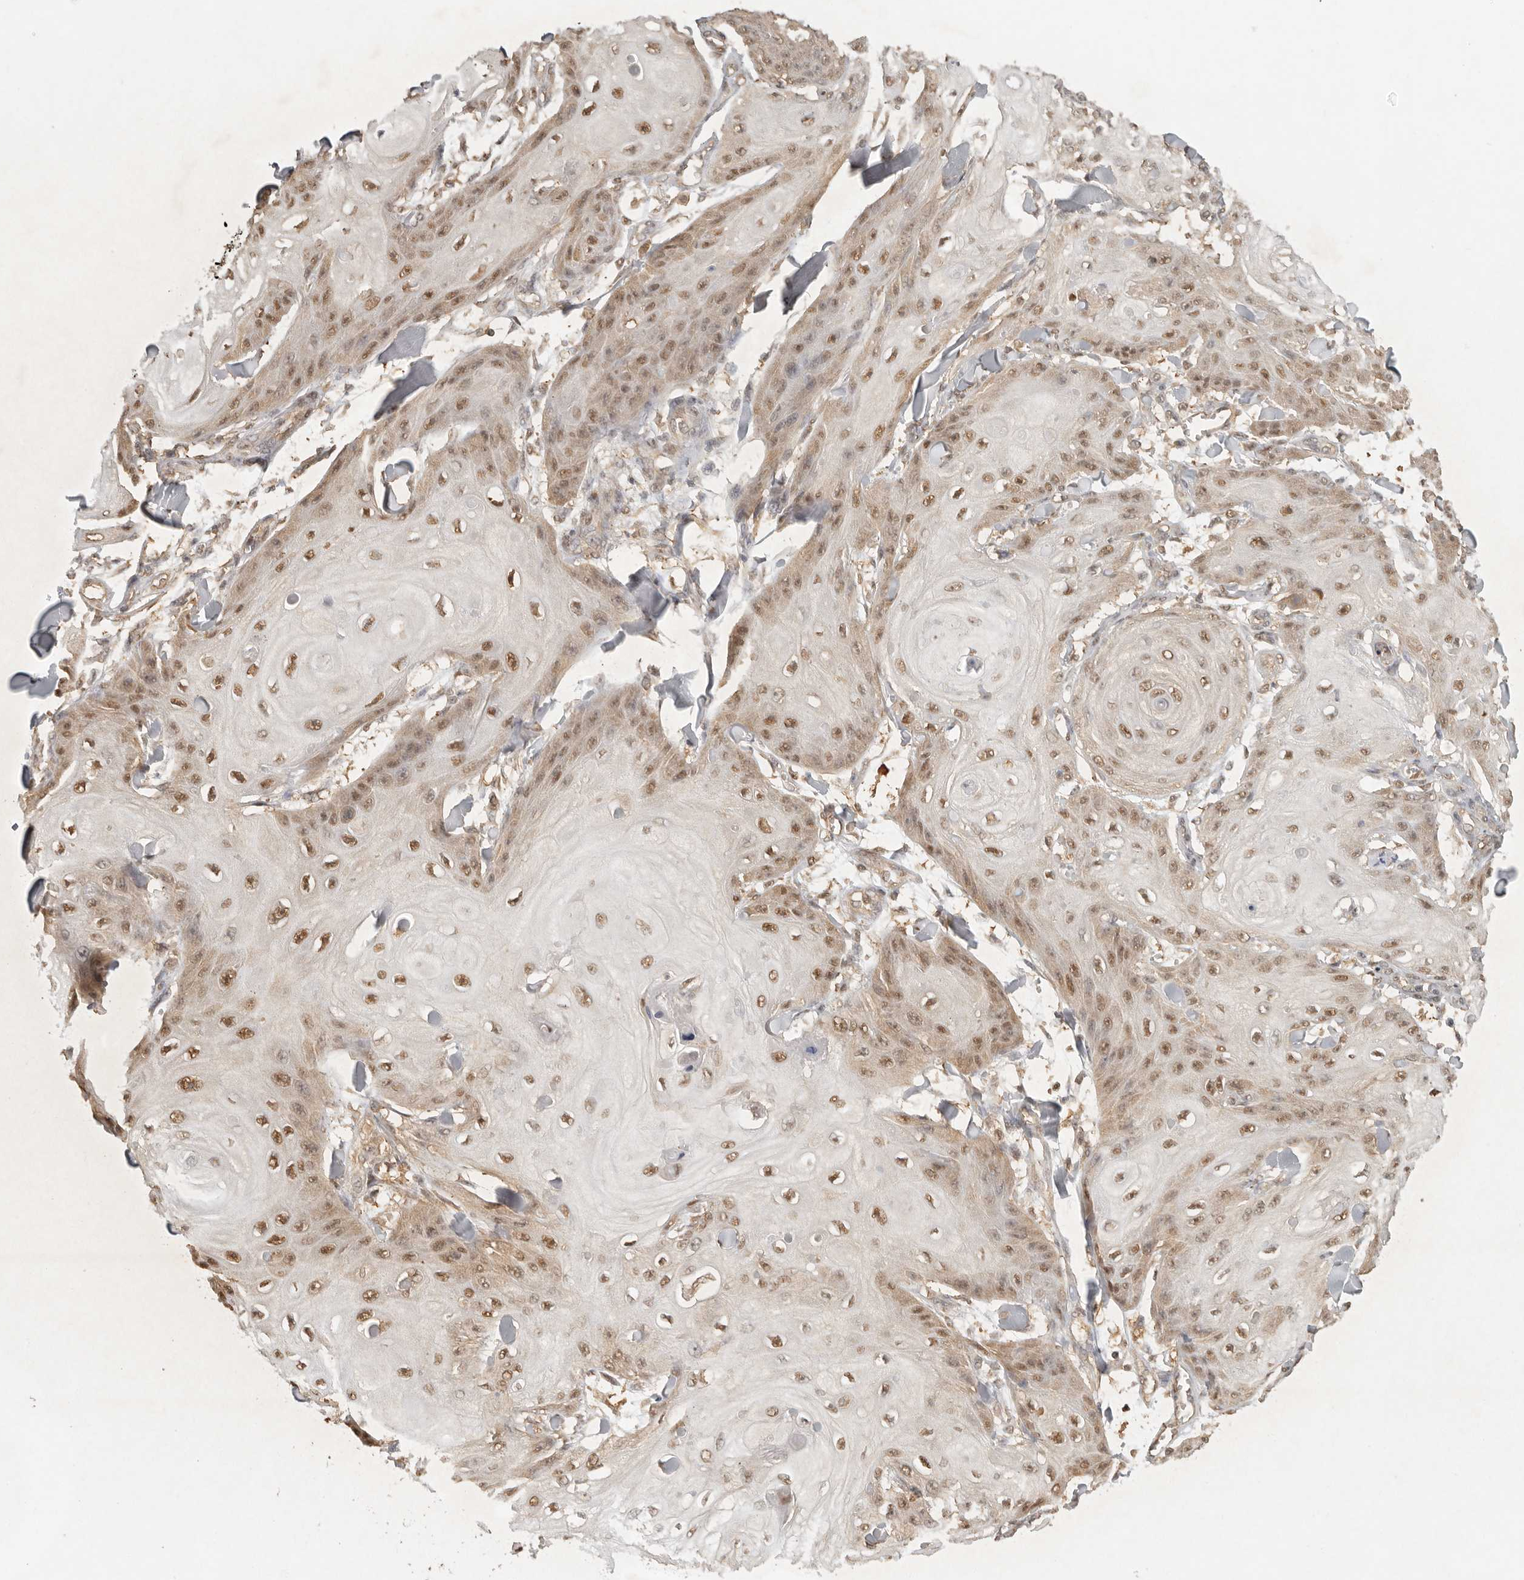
{"staining": {"intensity": "moderate", "quantity": ">75%", "location": "nuclear"}, "tissue": "skin cancer", "cell_type": "Tumor cells", "image_type": "cancer", "snomed": [{"axis": "morphology", "description": "Squamous cell carcinoma, NOS"}, {"axis": "topography", "description": "Skin"}], "caption": "Squamous cell carcinoma (skin) tissue reveals moderate nuclear staining in about >75% of tumor cells, visualized by immunohistochemistry. Nuclei are stained in blue.", "gene": "PSMA5", "patient": {"sex": "male", "age": 74}}